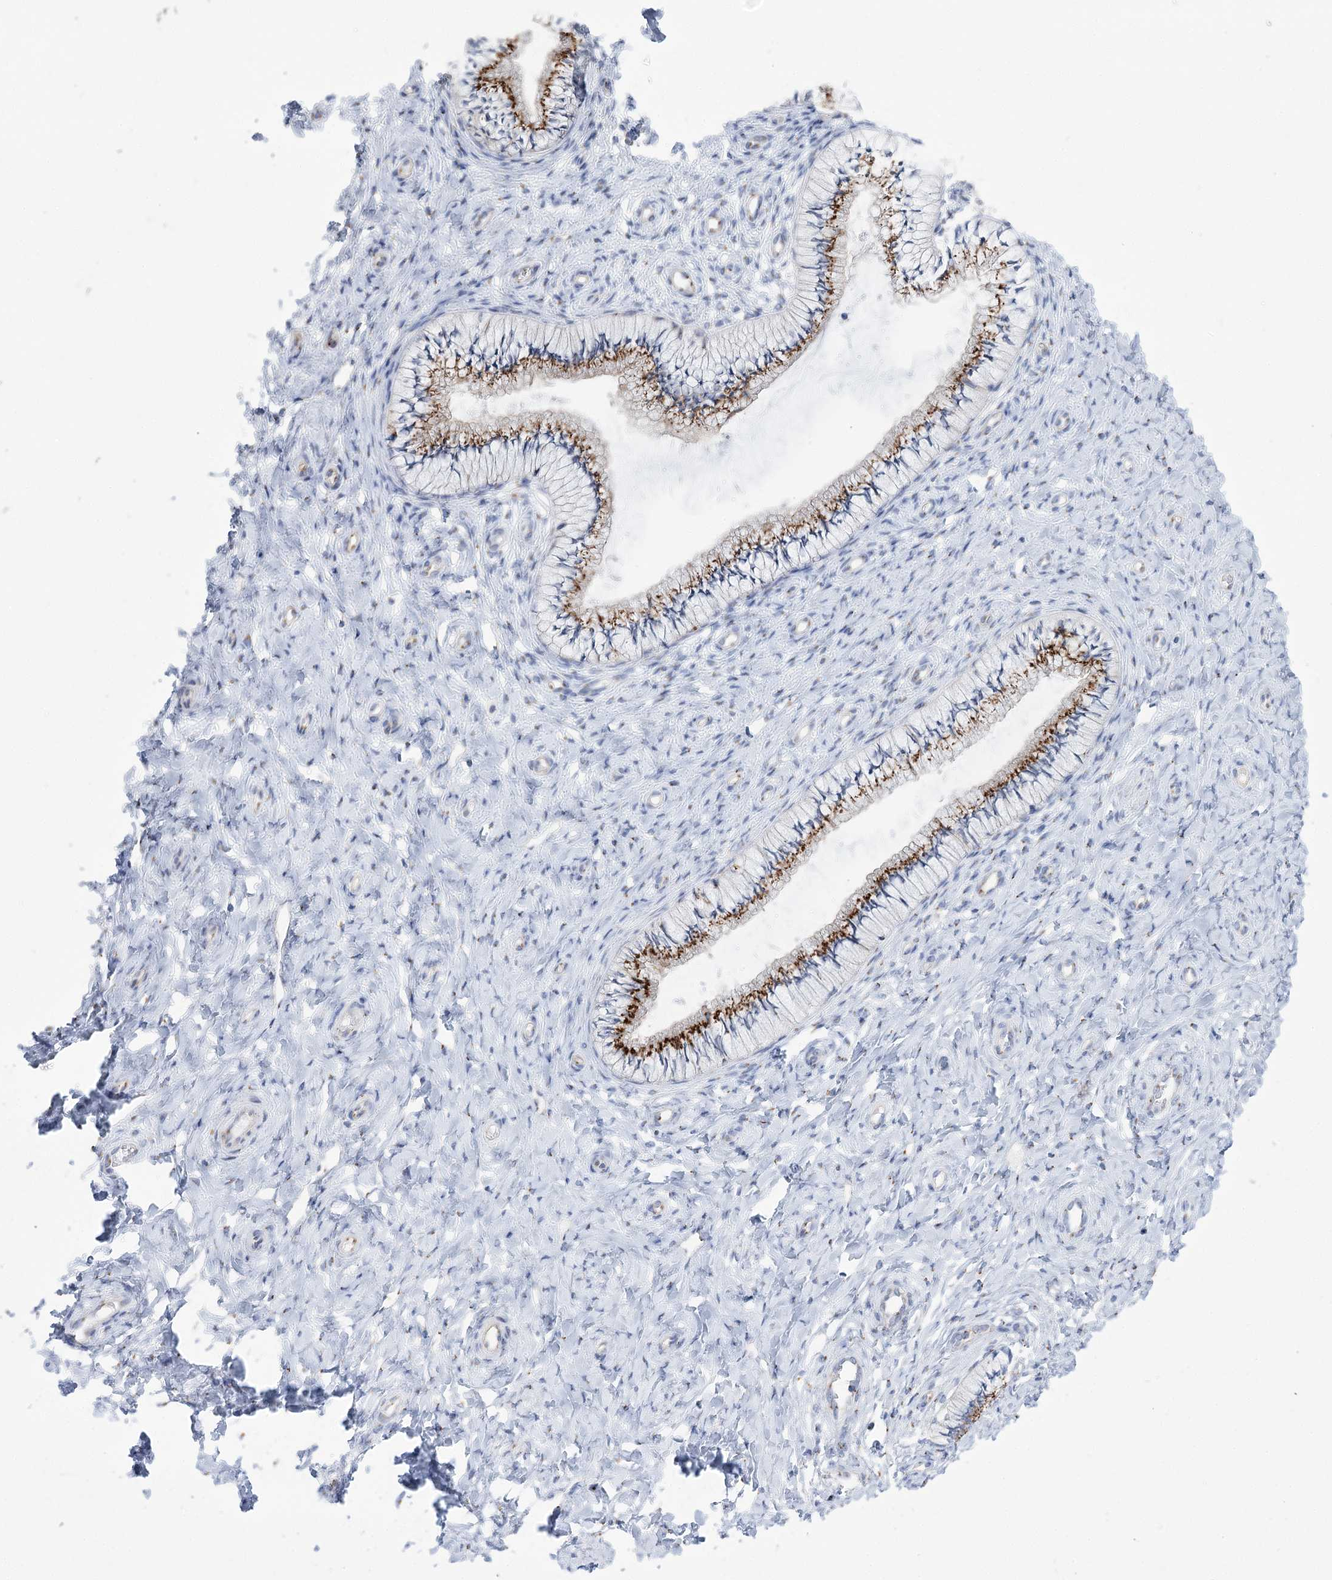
{"staining": {"intensity": "strong", "quantity": ">75%", "location": "cytoplasmic/membranous"}, "tissue": "cervix", "cell_type": "Glandular cells", "image_type": "normal", "snomed": [{"axis": "morphology", "description": "Normal tissue, NOS"}, {"axis": "topography", "description": "Cervix"}], "caption": "A brown stain highlights strong cytoplasmic/membranous staining of a protein in glandular cells of unremarkable human cervix. (DAB (3,3'-diaminobenzidine) IHC with brightfield microscopy, high magnification).", "gene": "TMEM165", "patient": {"sex": "female", "age": 36}}